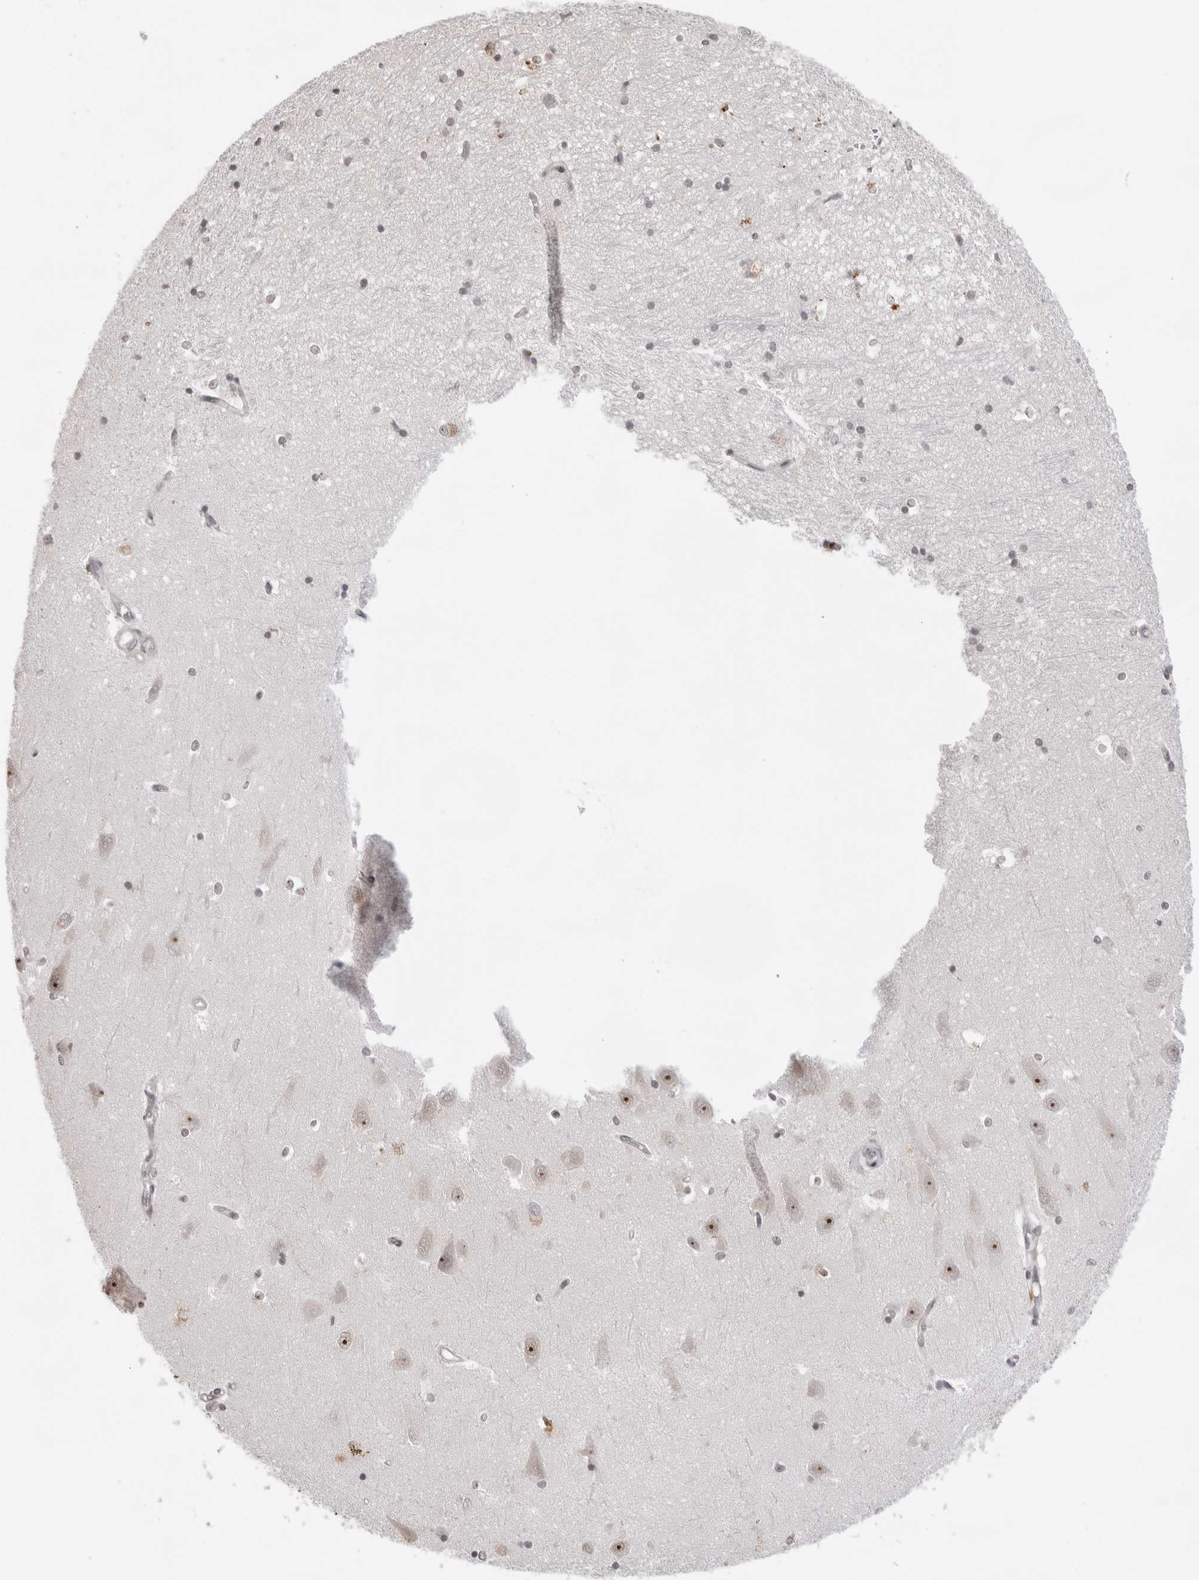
{"staining": {"intensity": "weak", "quantity": "25%-75%", "location": "nuclear"}, "tissue": "hippocampus", "cell_type": "Glial cells", "image_type": "normal", "snomed": [{"axis": "morphology", "description": "Normal tissue, NOS"}, {"axis": "topography", "description": "Hippocampus"}], "caption": "Glial cells exhibit weak nuclear staining in approximately 25%-75% of cells in unremarkable hippocampus.", "gene": "EXOSC10", "patient": {"sex": "male", "age": 45}}